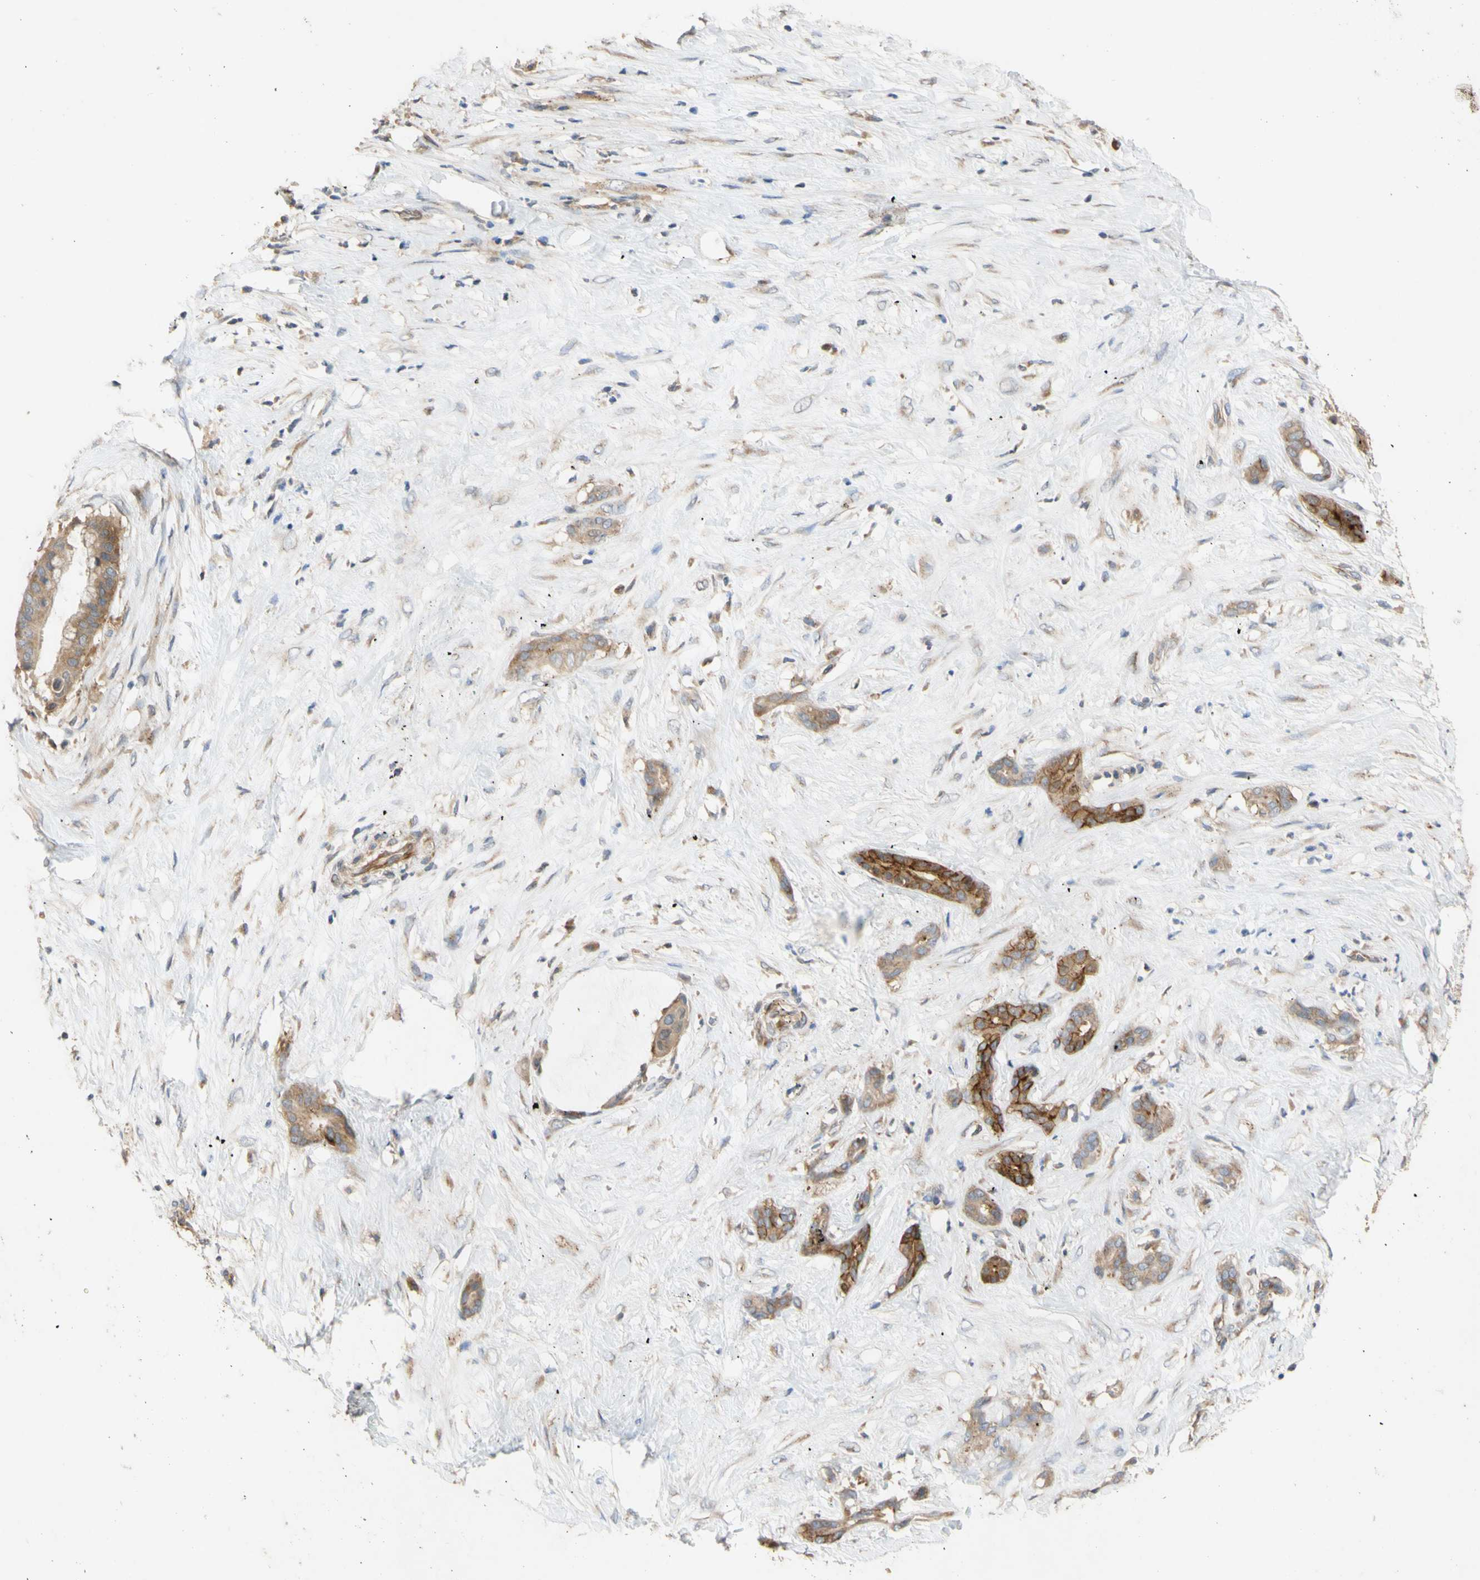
{"staining": {"intensity": "moderate", "quantity": ">75%", "location": "cytoplasmic/membranous"}, "tissue": "pancreatic cancer", "cell_type": "Tumor cells", "image_type": "cancer", "snomed": [{"axis": "morphology", "description": "Adenocarcinoma, NOS"}, {"axis": "topography", "description": "Pancreas"}], "caption": "A brown stain labels moderate cytoplasmic/membranous staining of a protein in adenocarcinoma (pancreatic) tumor cells. The protein is shown in brown color, while the nuclei are stained blue.", "gene": "EIF2S3", "patient": {"sex": "male", "age": 41}}